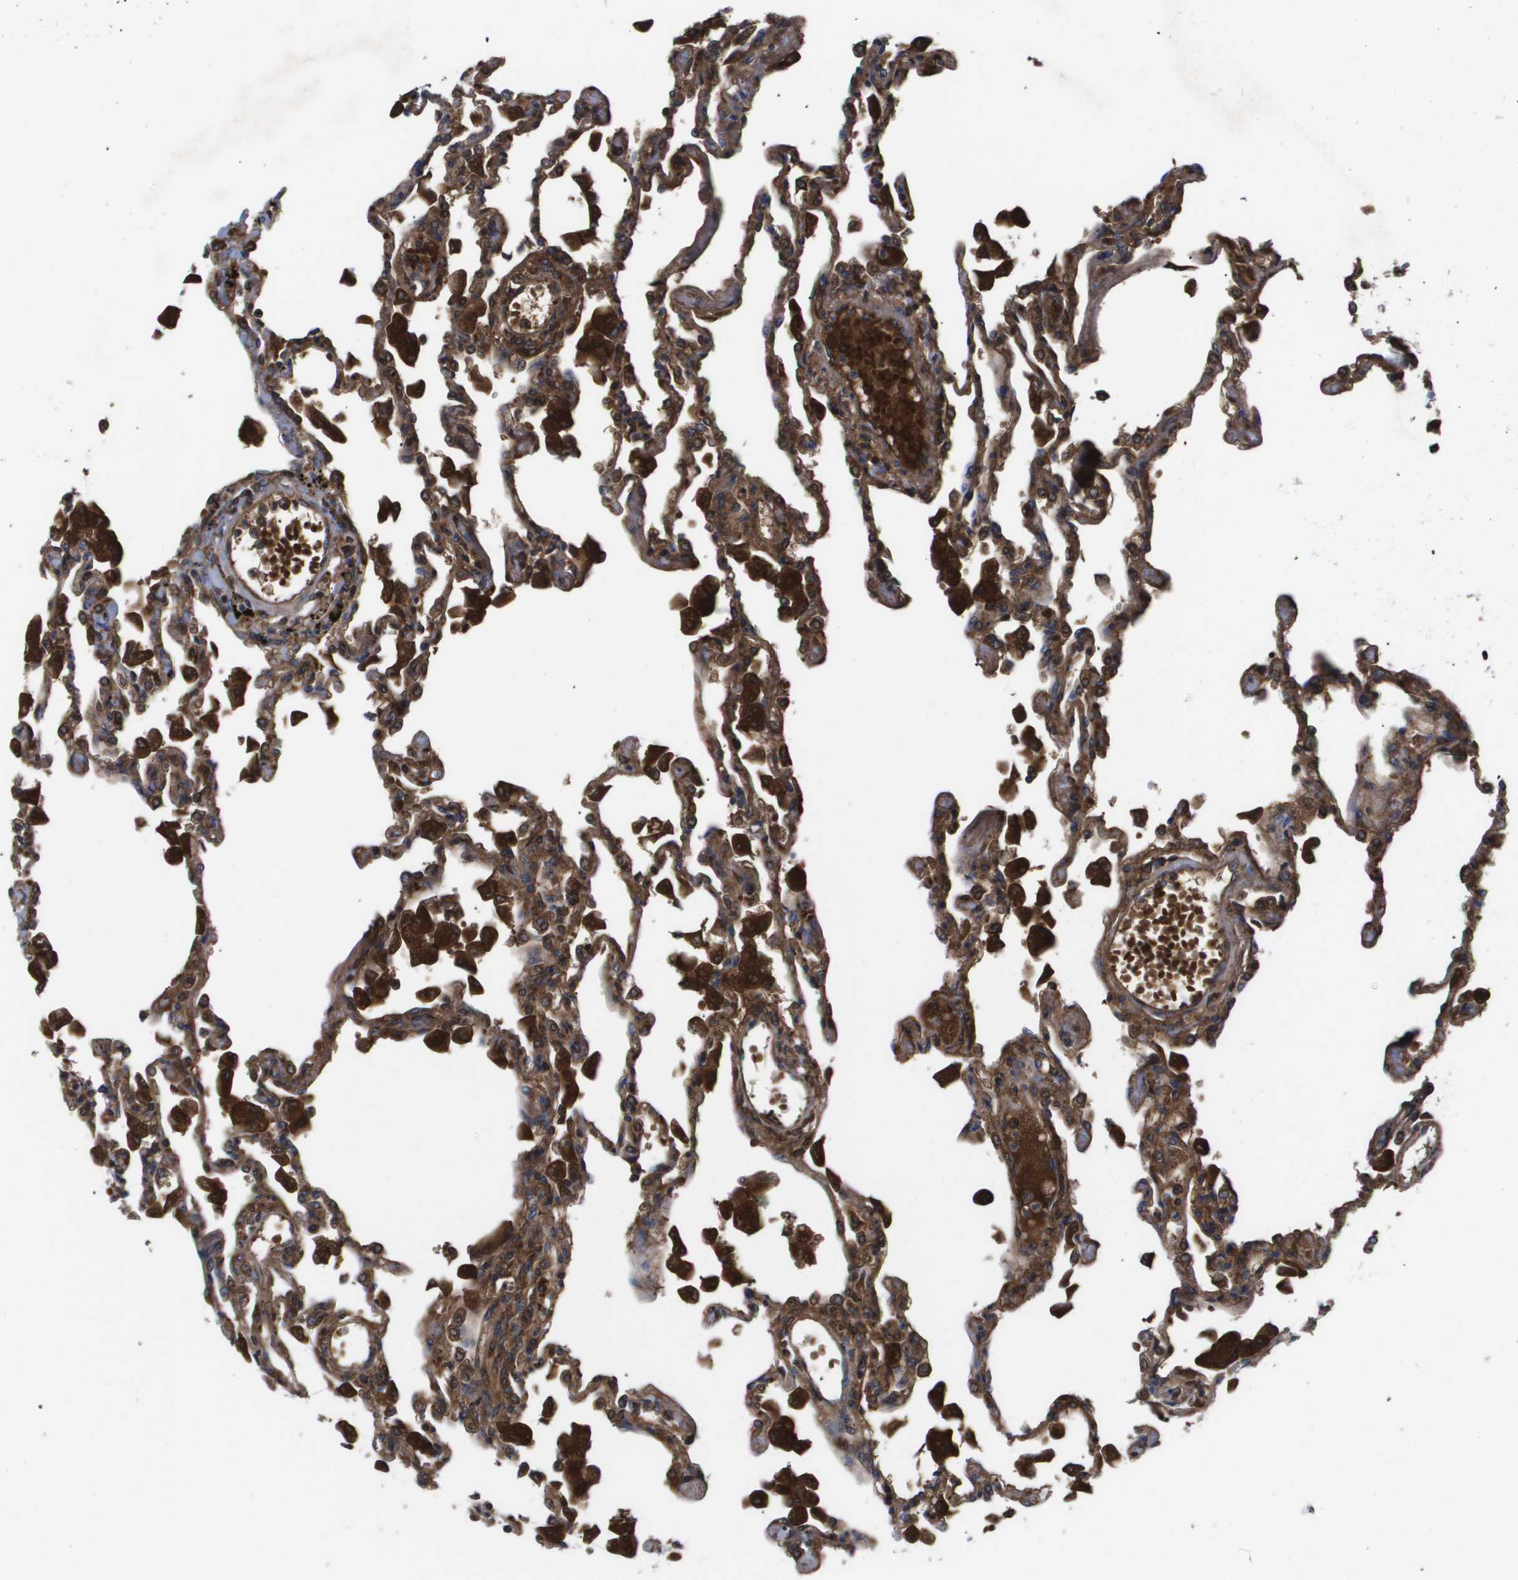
{"staining": {"intensity": "moderate", "quantity": ">75%", "location": "cytoplasmic/membranous"}, "tissue": "lung", "cell_type": "Alveolar cells", "image_type": "normal", "snomed": [{"axis": "morphology", "description": "Normal tissue, NOS"}, {"axis": "topography", "description": "Bronchus"}, {"axis": "topography", "description": "Lung"}], "caption": "Lung stained with a brown dye shows moderate cytoplasmic/membranous positive expression in approximately >75% of alveolar cells.", "gene": "SERPINA6", "patient": {"sex": "female", "age": 49}}